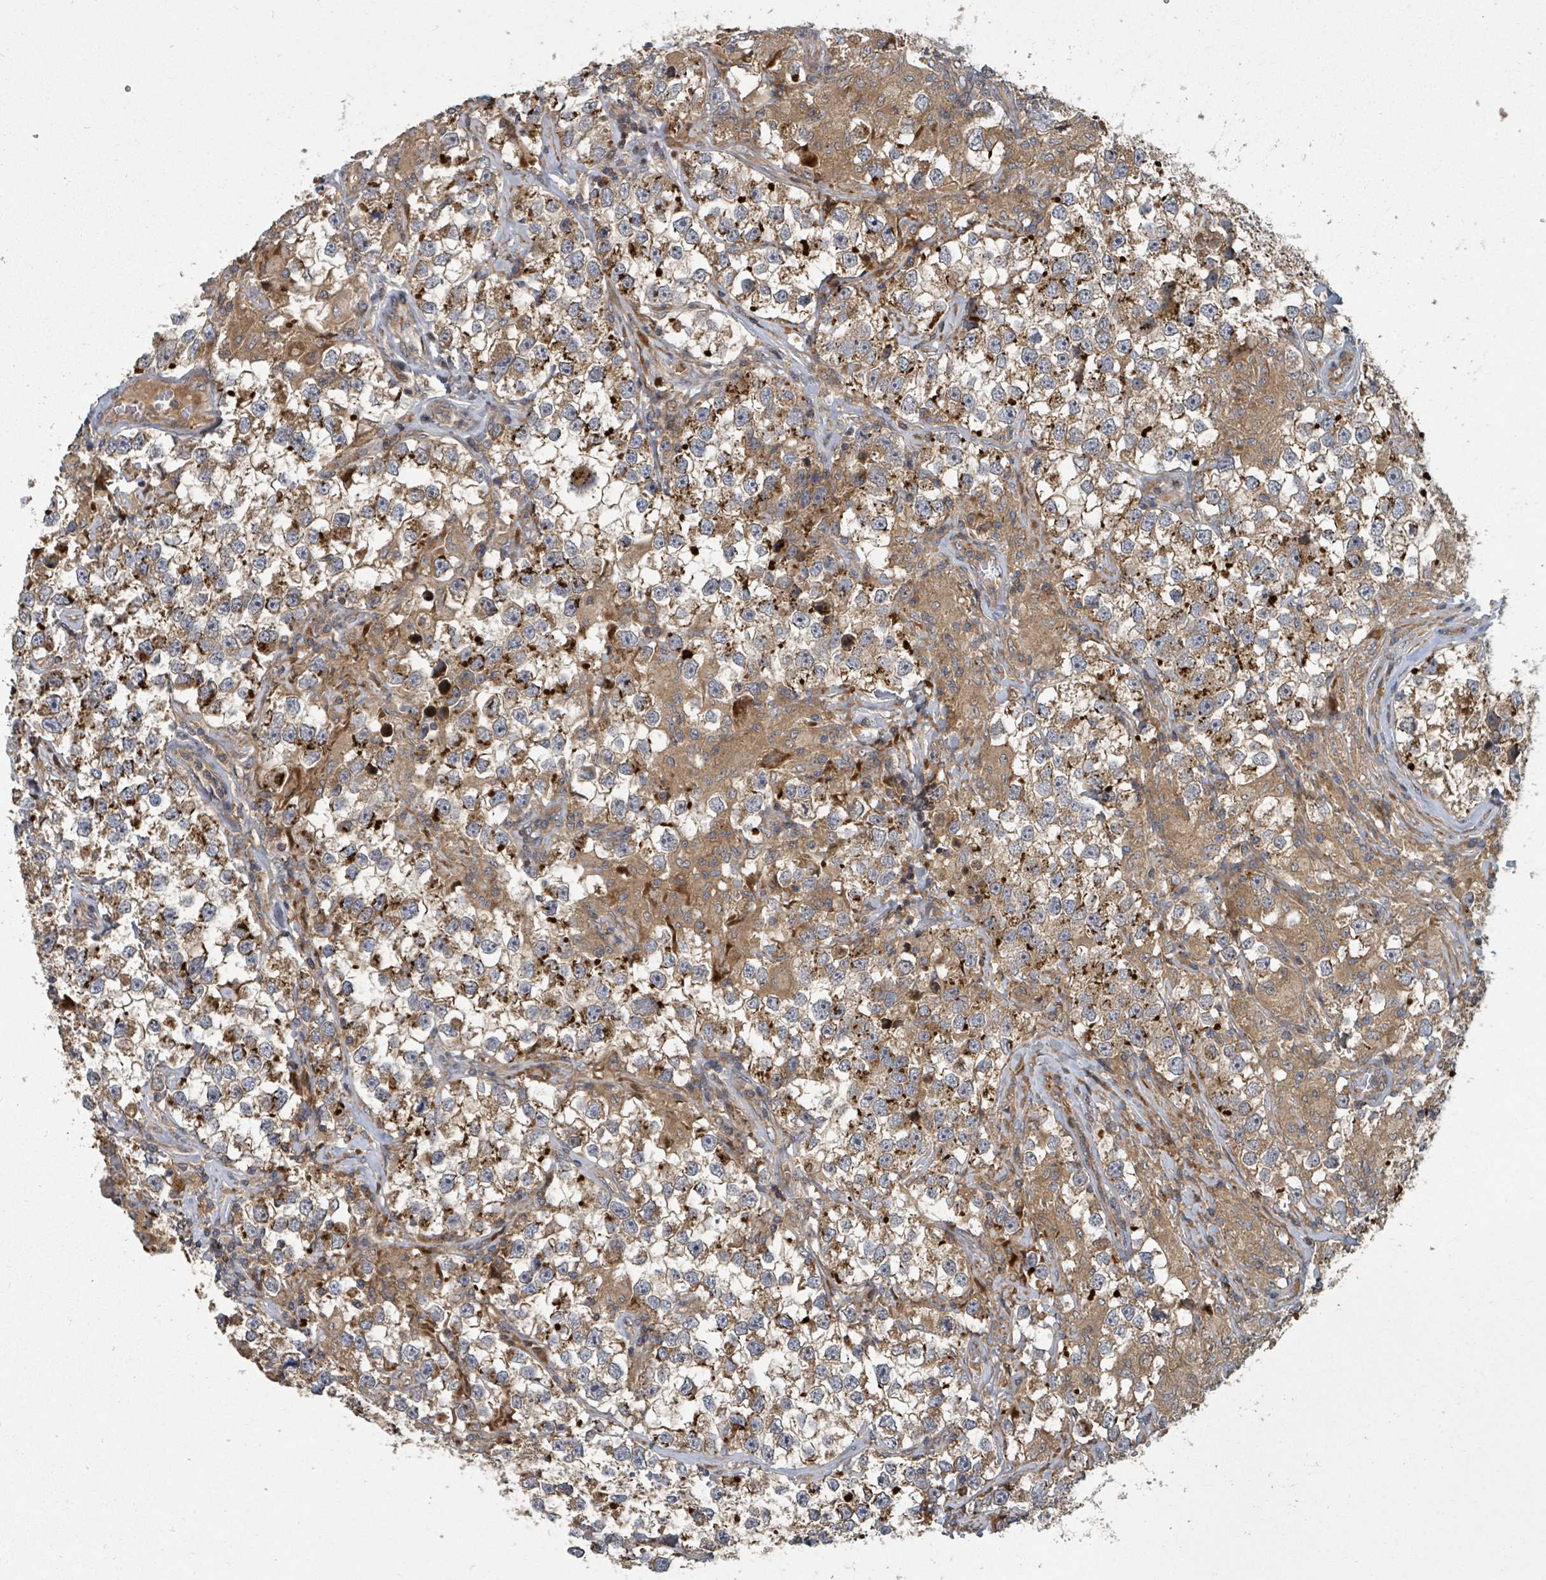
{"staining": {"intensity": "strong", "quantity": ">75%", "location": "cytoplasmic/membranous"}, "tissue": "testis cancer", "cell_type": "Tumor cells", "image_type": "cancer", "snomed": [{"axis": "morphology", "description": "Seminoma, NOS"}, {"axis": "topography", "description": "Testis"}], "caption": "Protein staining of testis seminoma tissue shows strong cytoplasmic/membranous positivity in about >75% of tumor cells. (DAB (3,3'-diaminobenzidine) IHC with brightfield microscopy, high magnification).", "gene": "DPM1", "patient": {"sex": "male", "age": 46}}